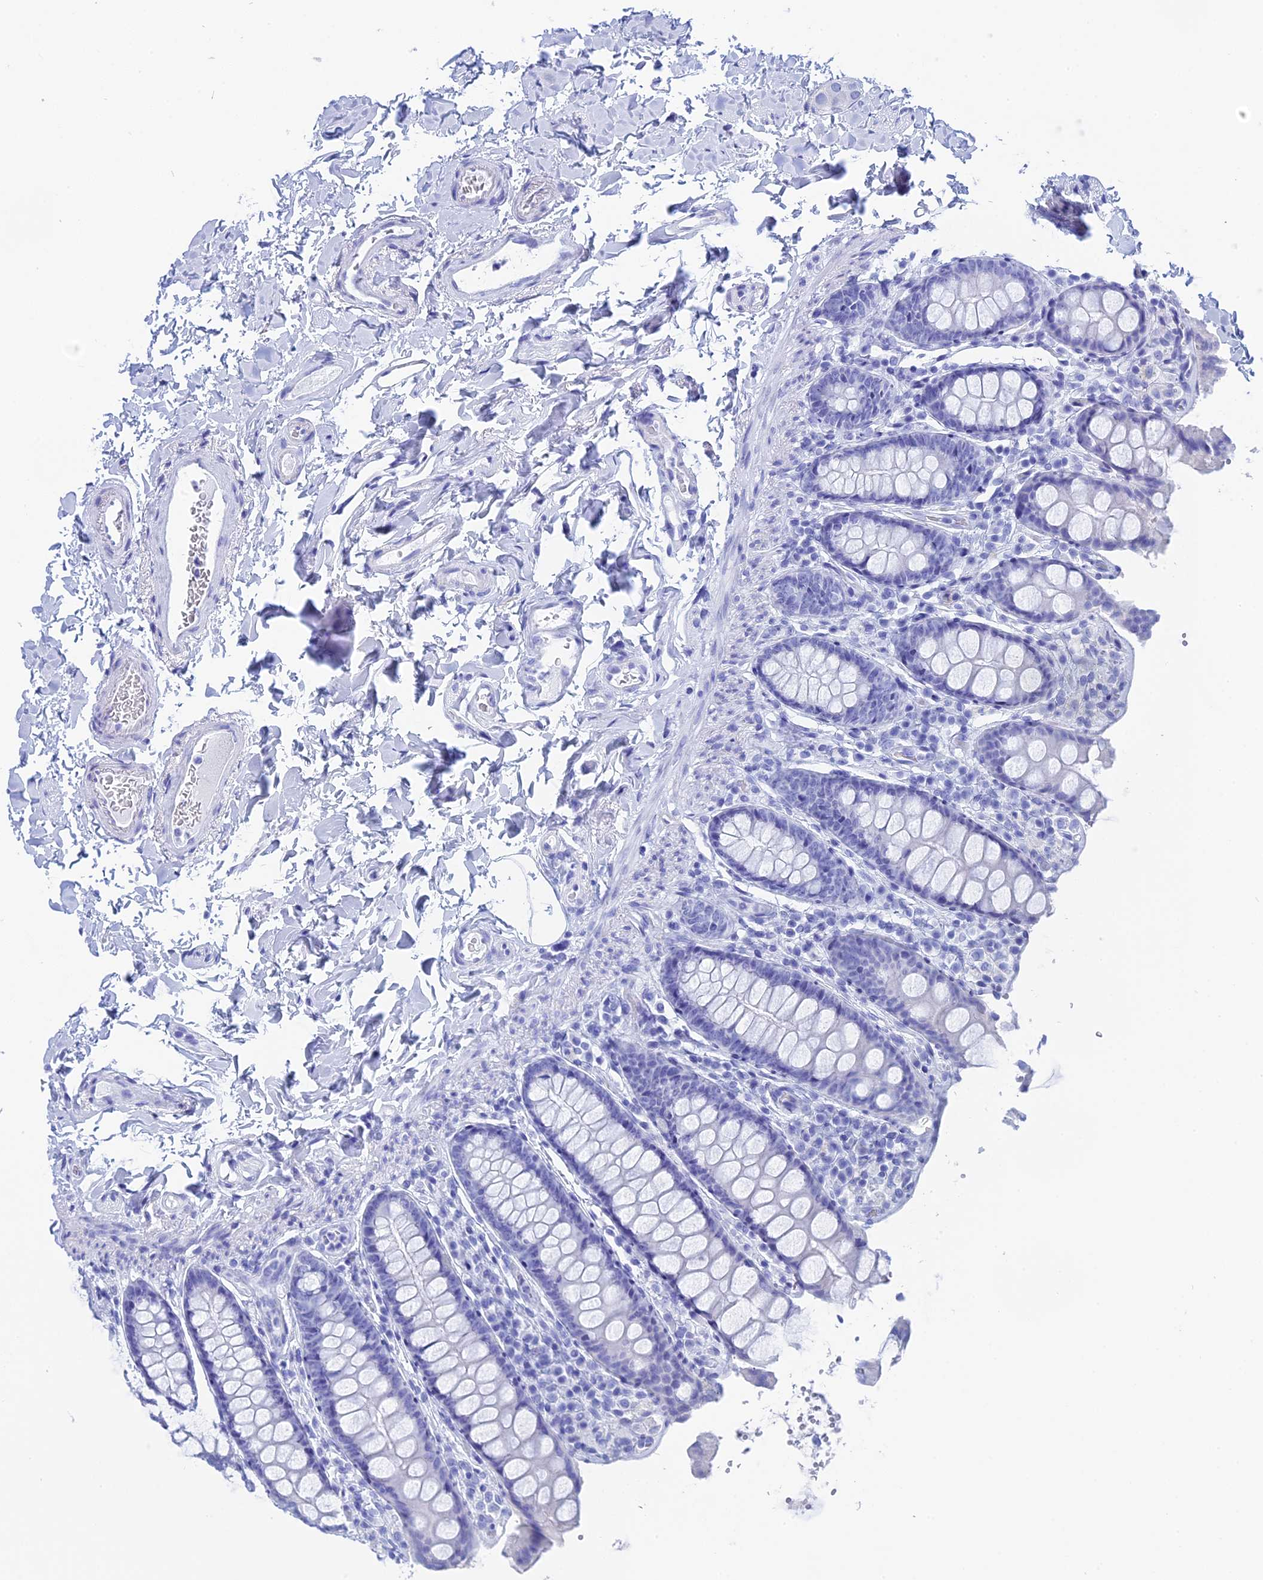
{"staining": {"intensity": "negative", "quantity": "none", "location": "none"}, "tissue": "colon", "cell_type": "Endothelial cells", "image_type": "normal", "snomed": [{"axis": "morphology", "description": "Normal tissue, NOS"}, {"axis": "topography", "description": "Colon"}, {"axis": "topography", "description": "Peripheral nerve tissue"}], "caption": "Endothelial cells are negative for brown protein staining in benign colon. Brightfield microscopy of immunohistochemistry (IHC) stained with DAB (3,3'-diaminobenzidine) (brown) and hematoxylin (blue), captured at high magnification.", "gene": "TEX101", "patient": {"sex": "female", "age": 61}}